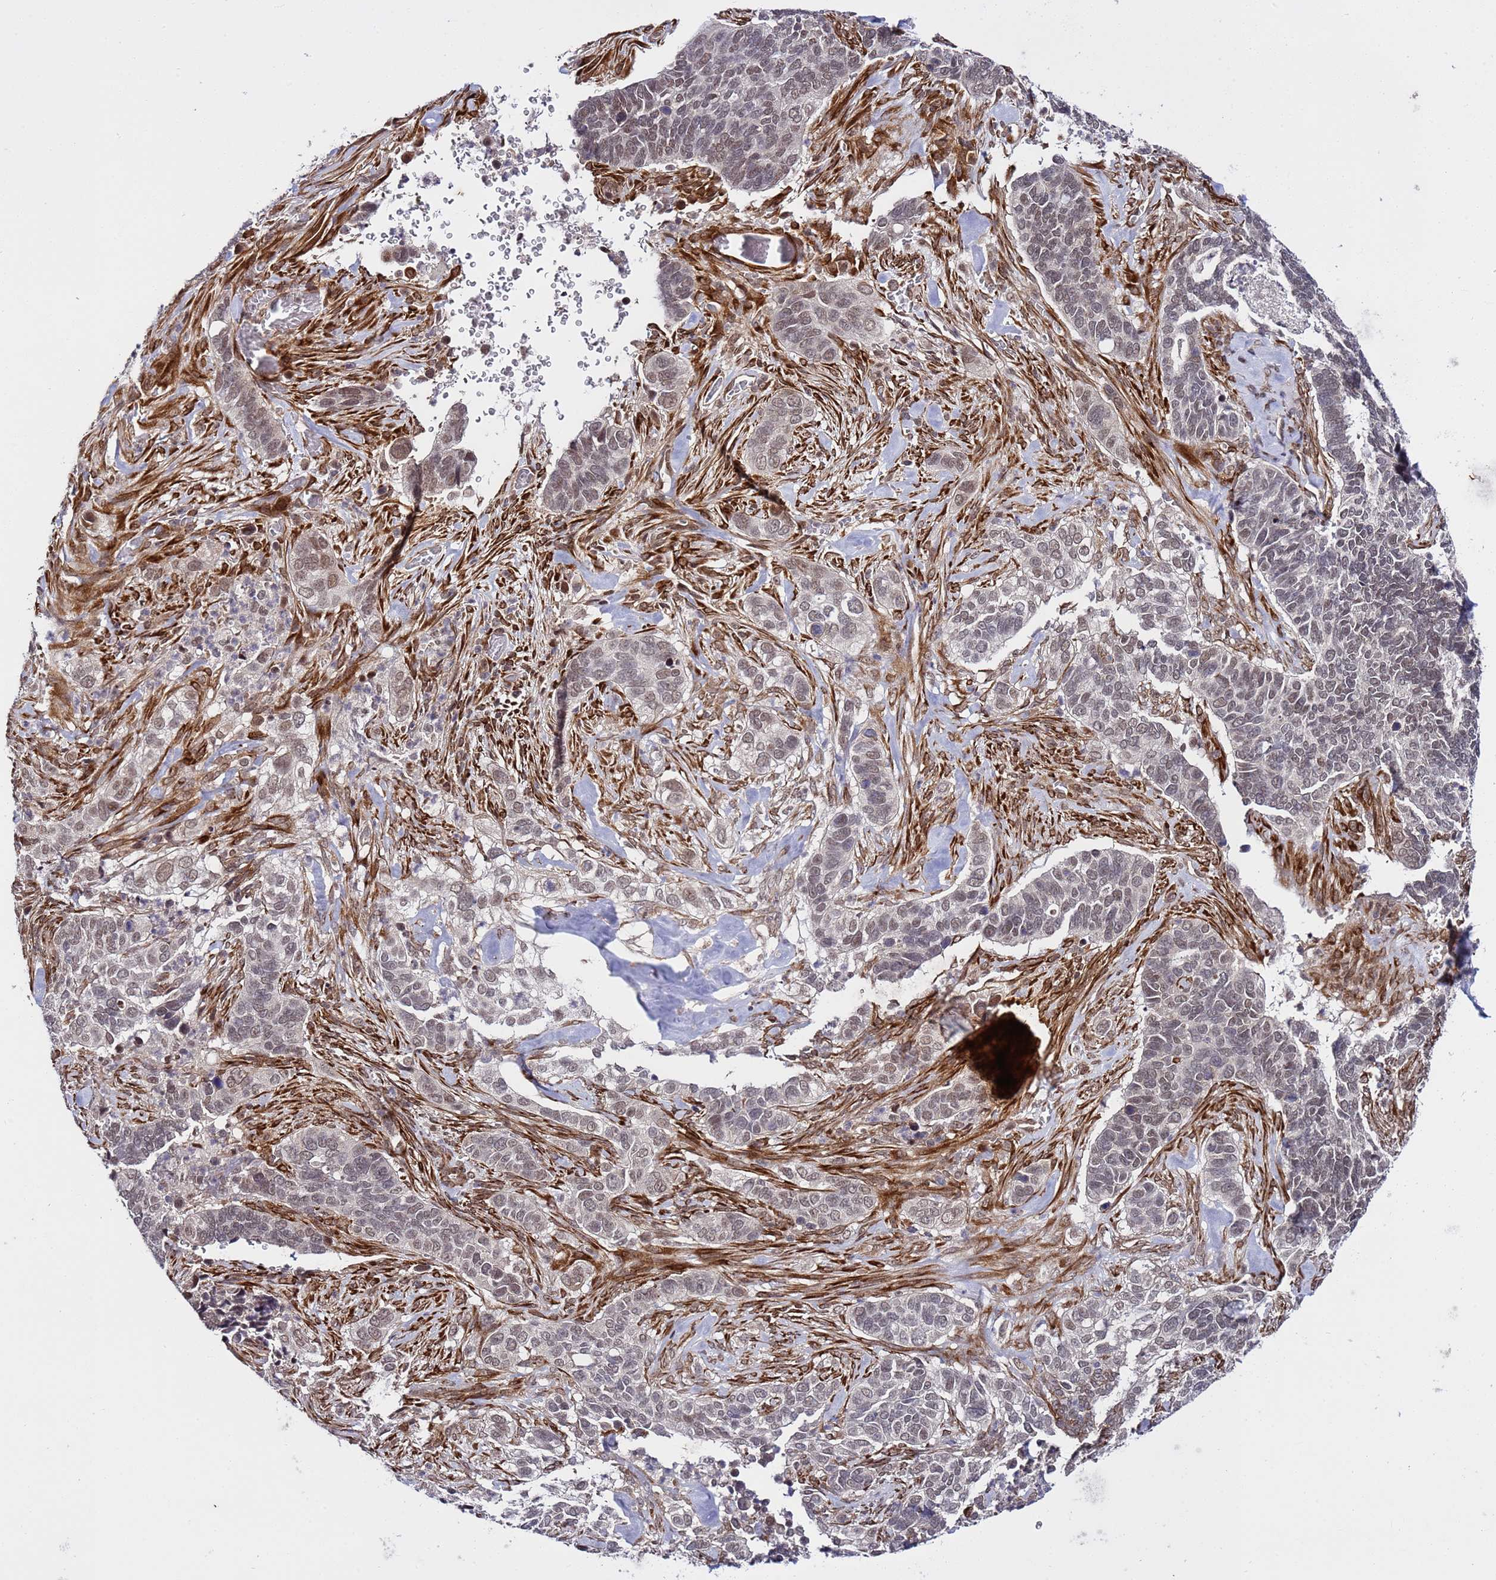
{"staining": {"intensity": "weak", "quantity": ">75%", "location": "nuclear"}, "tissue": "cervical cancer", "cell_type": "Tumor cells", "image_type": "cancer", "snomed": [{"axis": "morphology", "description": "Squamous cell carcinoma, NOS"}, {"axis": "topography", "description": "Cervix"}], "caption": "Cervical cancer tissue shows weak nuclear positivity in about >75% of tumor cells, visualized by immunohistochemistry. (IHC, brightfield microscopy, high magnification).", "gene": "POLR2D", "patient": {"sex": "female", "age": 38}}